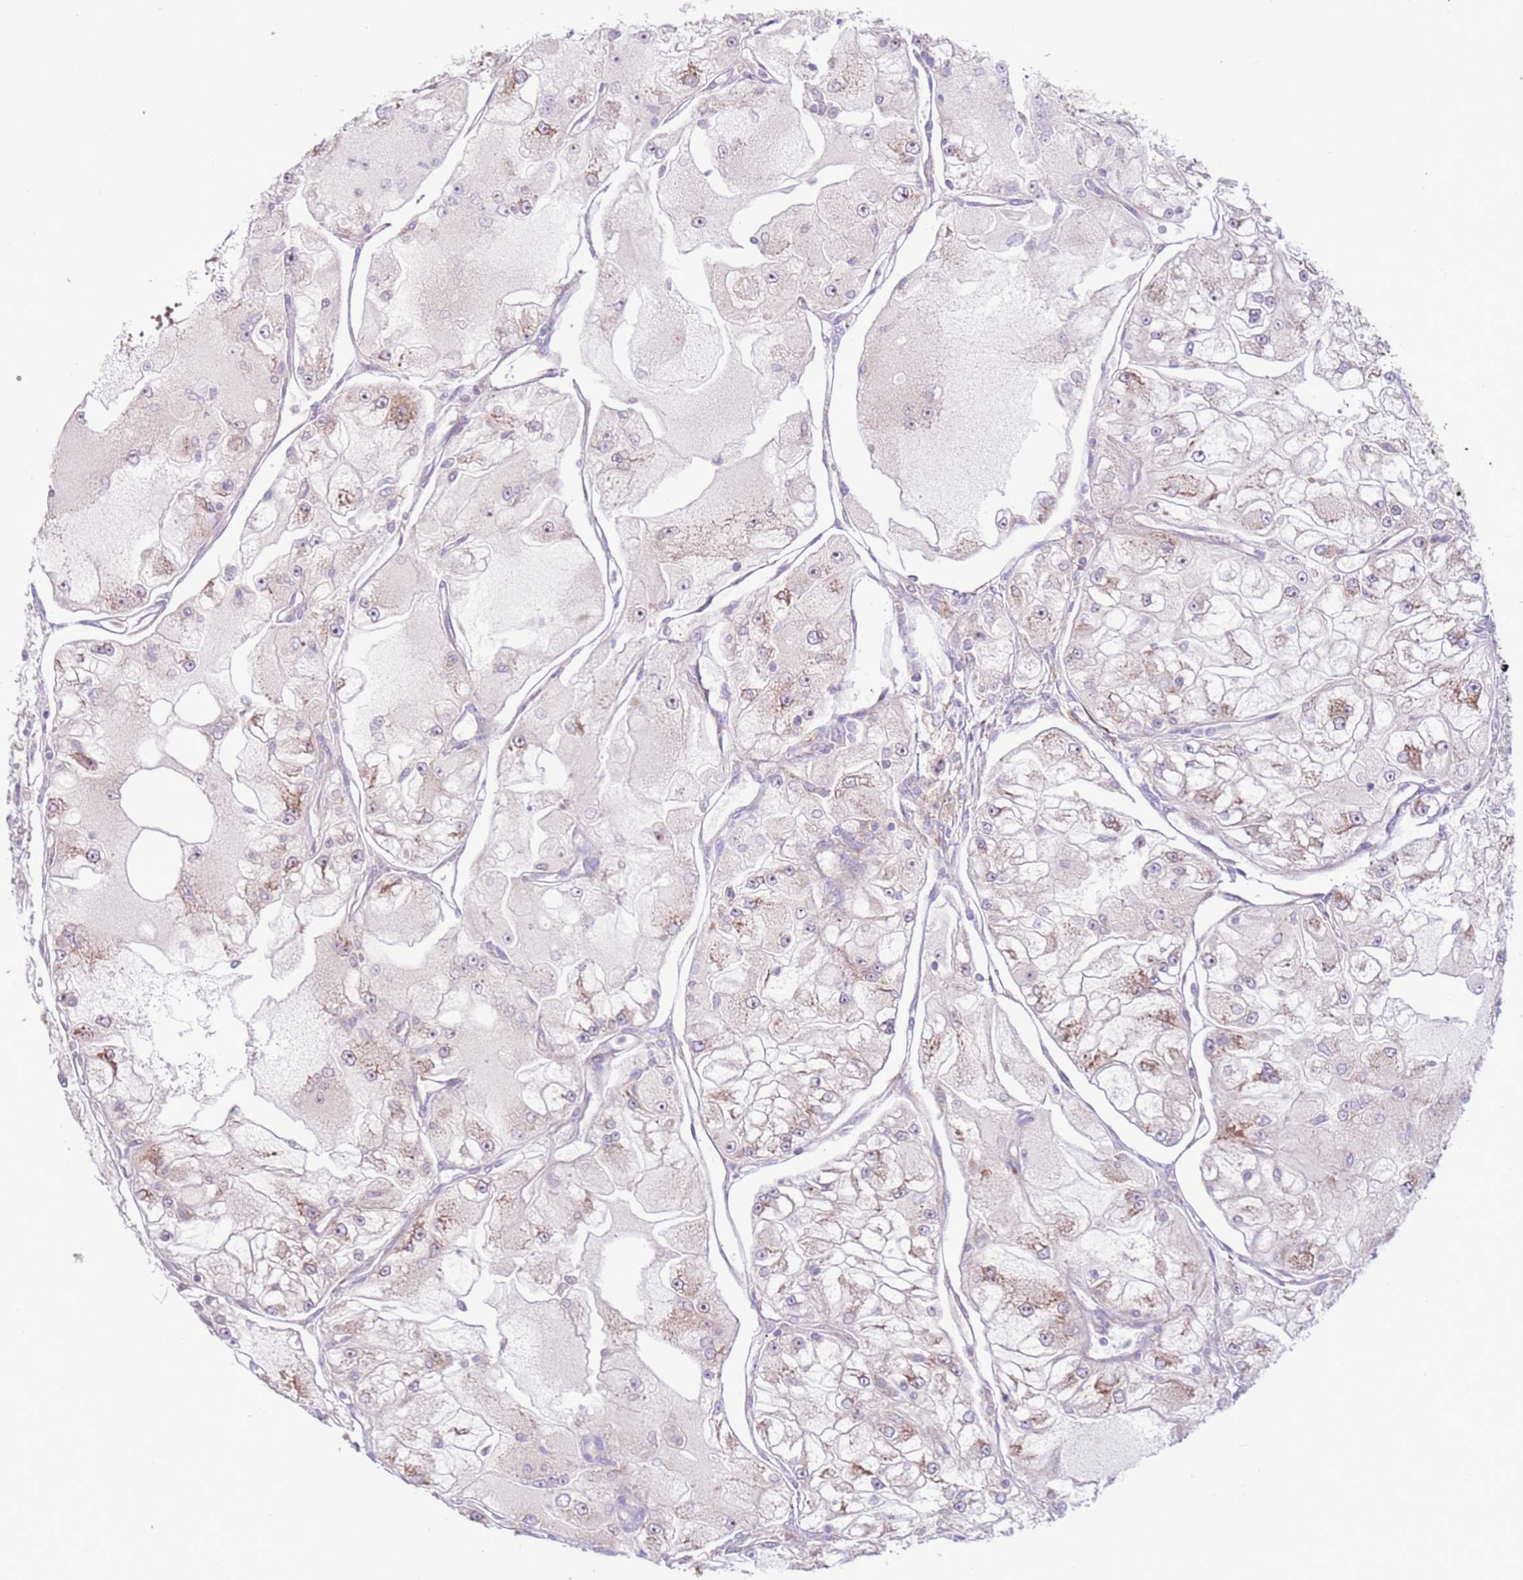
{"staining": {"intensity": "moderate", "quantity": "<25%", "location": "cytoplasmic/membranous"}, "tissue": "renal cancer", "cell_type": "Tumor cells", "image_type": "cancer", "snomed": [{"axis": "morphology", "description": "Adenocarcinoma, NOS"}, {"axis": "topography", "description": "Kidney"}], "caption": "Moderate cytoplasmic/membranous staining for a protein is present in about <25% of tumor cells of renal adenocarcinoma using IHC.", "gene": "DDX19B", "patient": {"sex": "female", "age": 72}}